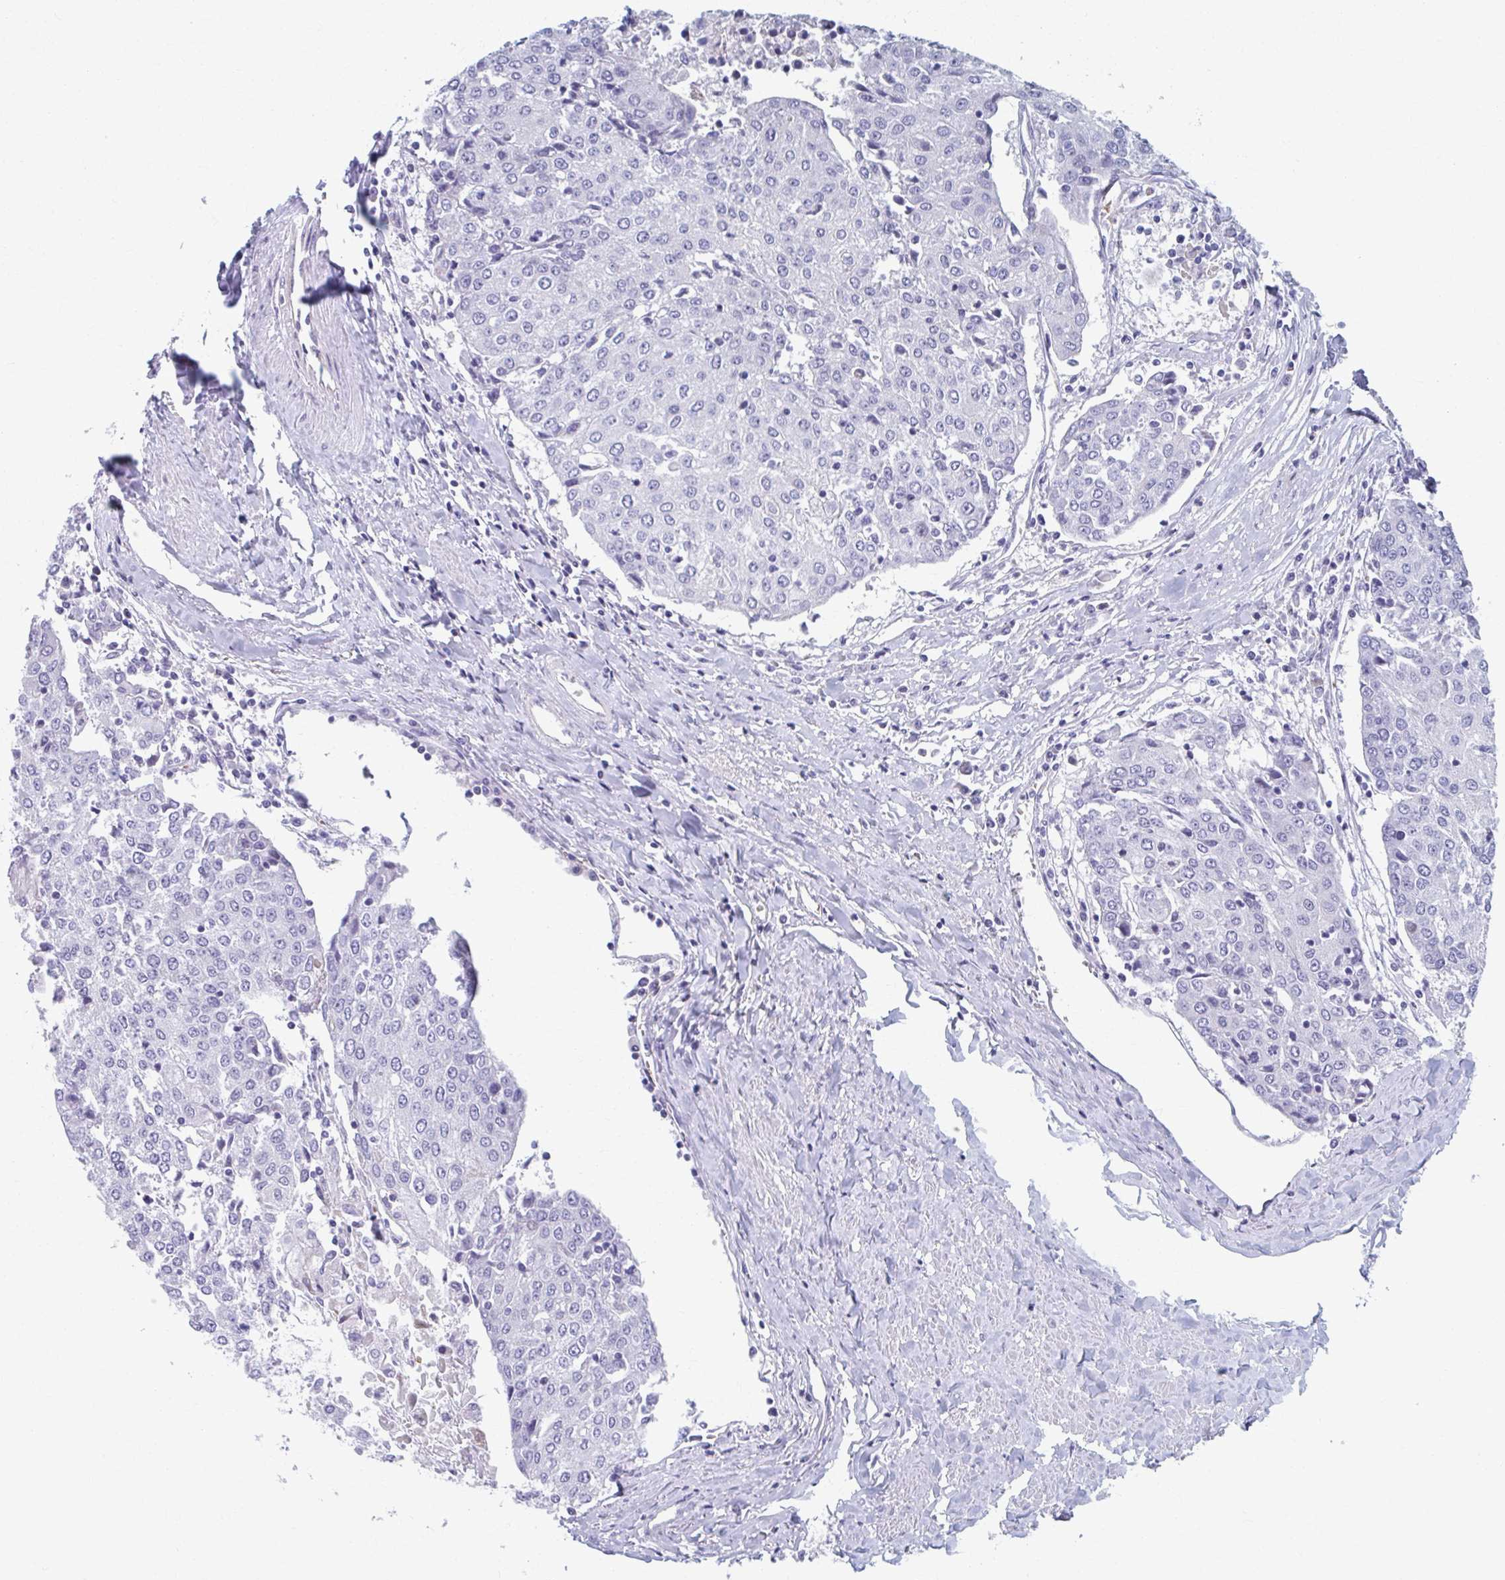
{"staining": {"intensity": "negative", "quantity": "none", "location": "none"}, "tissue": "urothelial cancer", "cell_type": "Tumor cells", "image_type": "cancer", "snomed": [{"axis": "morphology", "description": "Urothelial carcinoma, High grade"}, {"axis": "topography", "description": "Urinary bladder"}], "caption": "Tumor cells are negative for protein expression in human urothelial cancer.", "gene": "ABHD16B", "patient": {"sex": "female", "age": 85}}